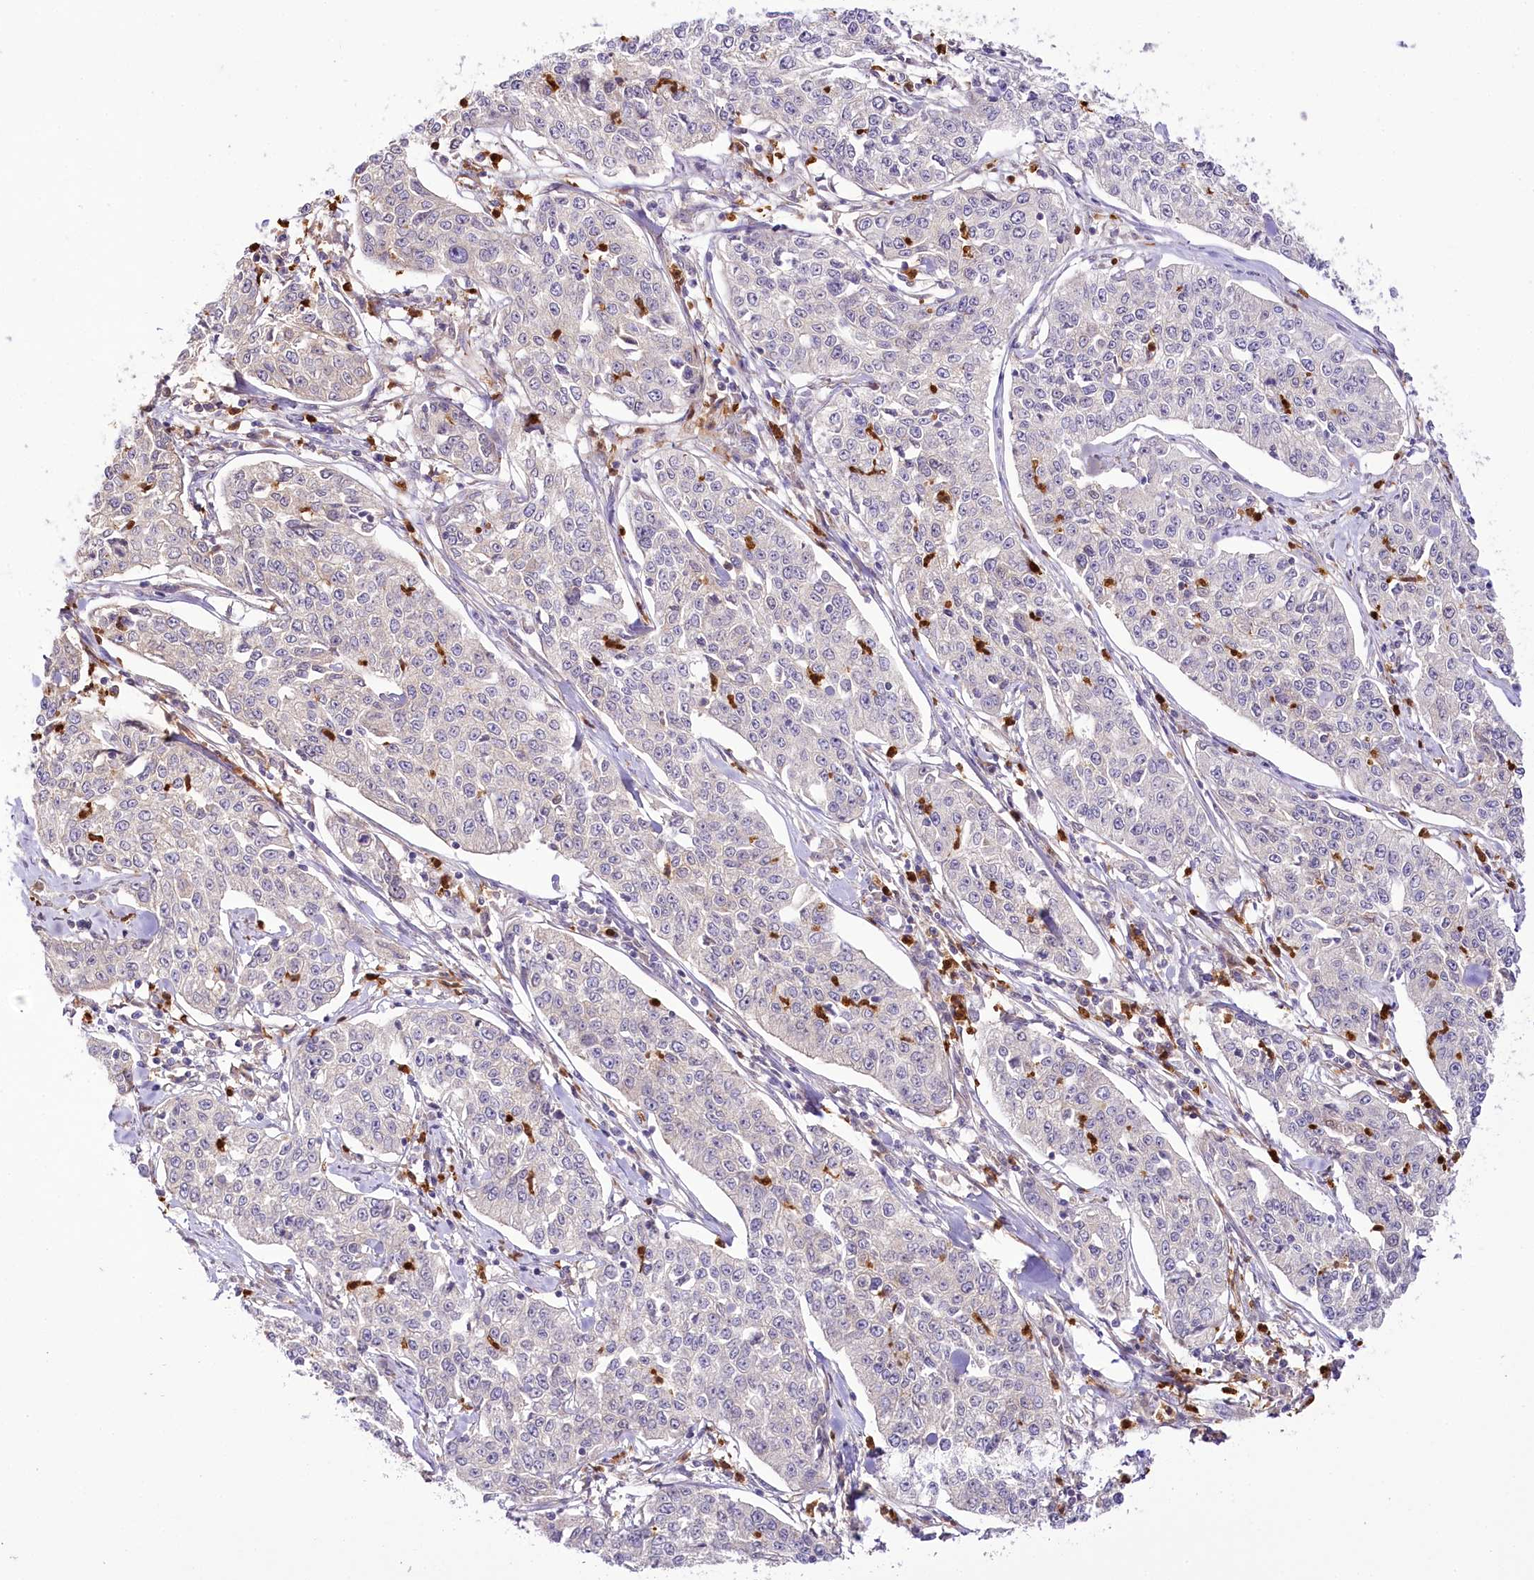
{"staining": {"intensity": "negative", "quantity": "none", "location": "none"}, "tissue": "cervical cancer", "cell_type": "Tumor cells", "image_type": "cancer", "snomed": [{"axis": "morphology", "description": "Squamous cell carcinoma, NOS"}, {"axis": "topography", "description": "Cervix"}], "caption": "Squamous cell carcinoma (cervical) stained for a protein using immunohistochemistry (IHC) demonstrates no positivity tumor cells.", "gene": "DPYD", "patient": {"sex": "female", "age": 35}}